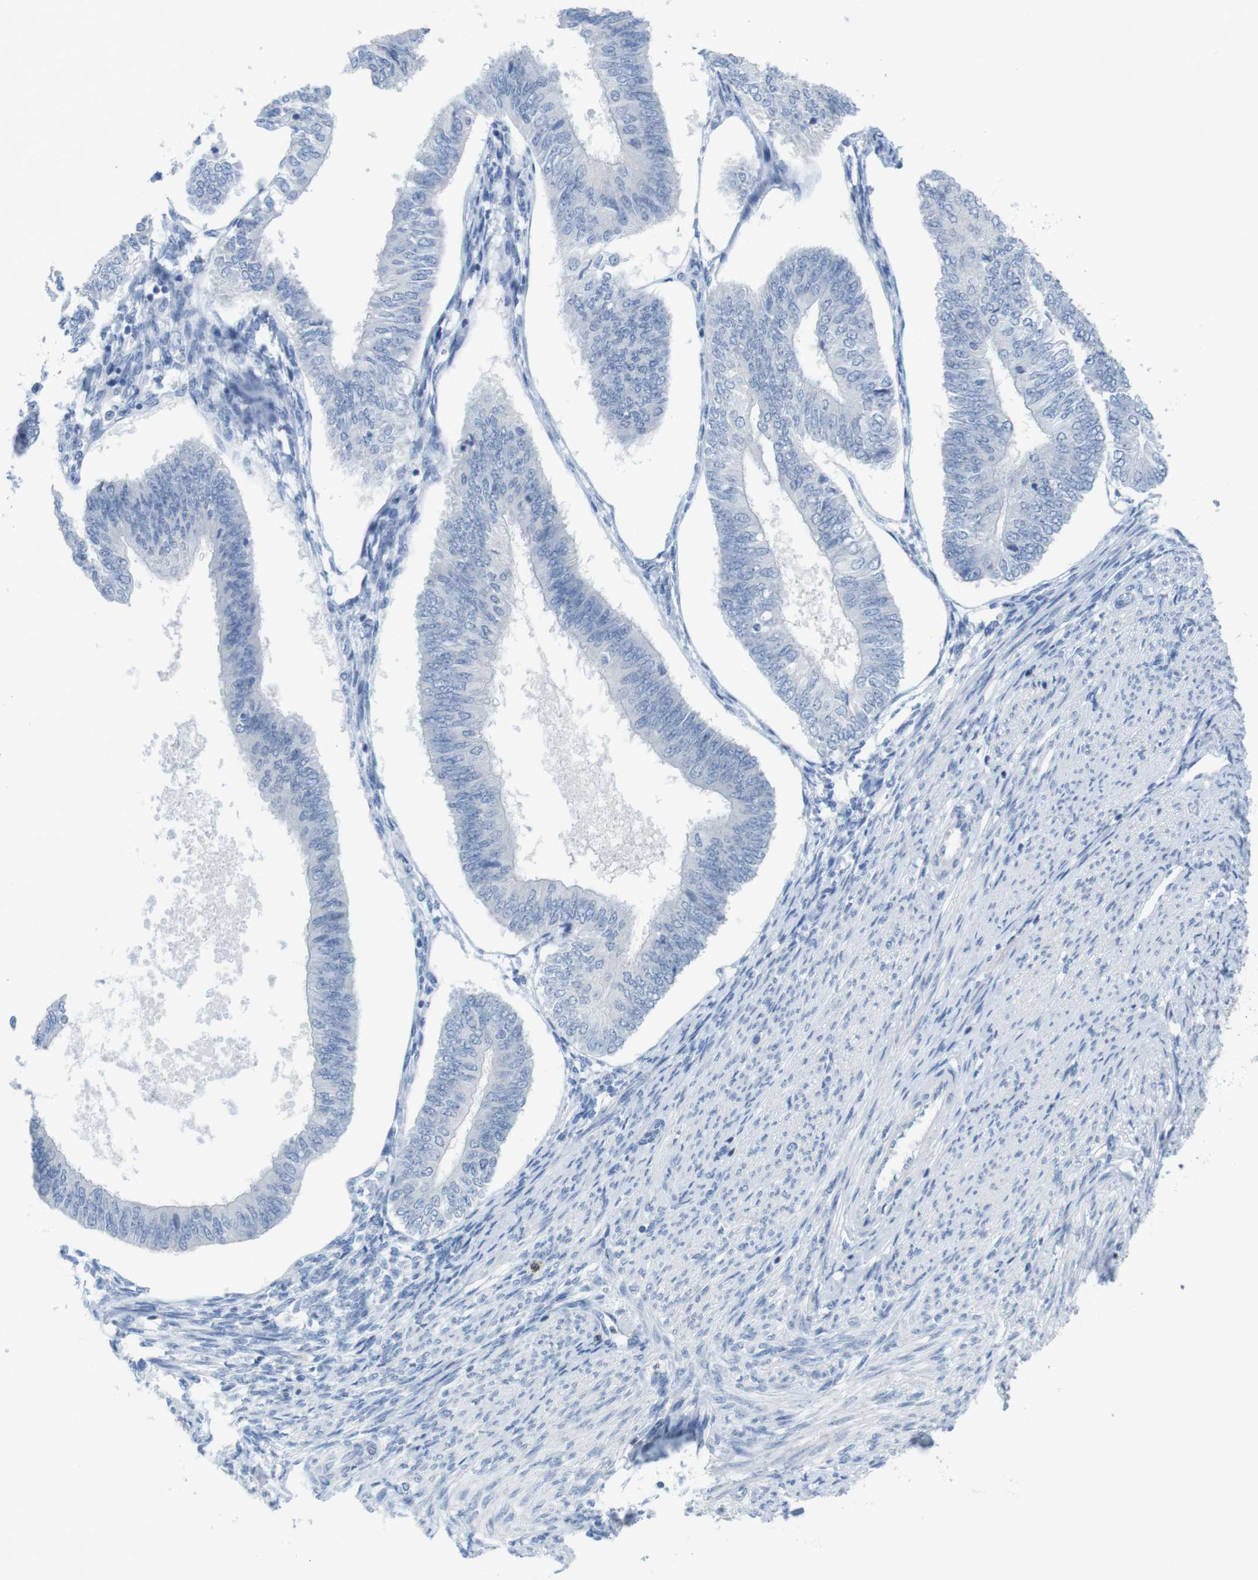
{"staining": {"intensity": "negative", "quantity": "none", "location": "none"}, "tissue": "endometrial cancer", "cell_type": "Tumor cells", "image_type": "cancer", "snomed": [{"axis": "morphology", "description": "Adenocarcinoma, NOS"}, {"axis": "topography", "description": "Endometrium"}], "caption": "The micrograph reveals no staining of tumor cells in endometrial adenocarcinoma. (DAB immunohistochemistry with hematoxylin counter stain).", "gene": "CD5", "patient": {"sex": "female", "age": 58}}